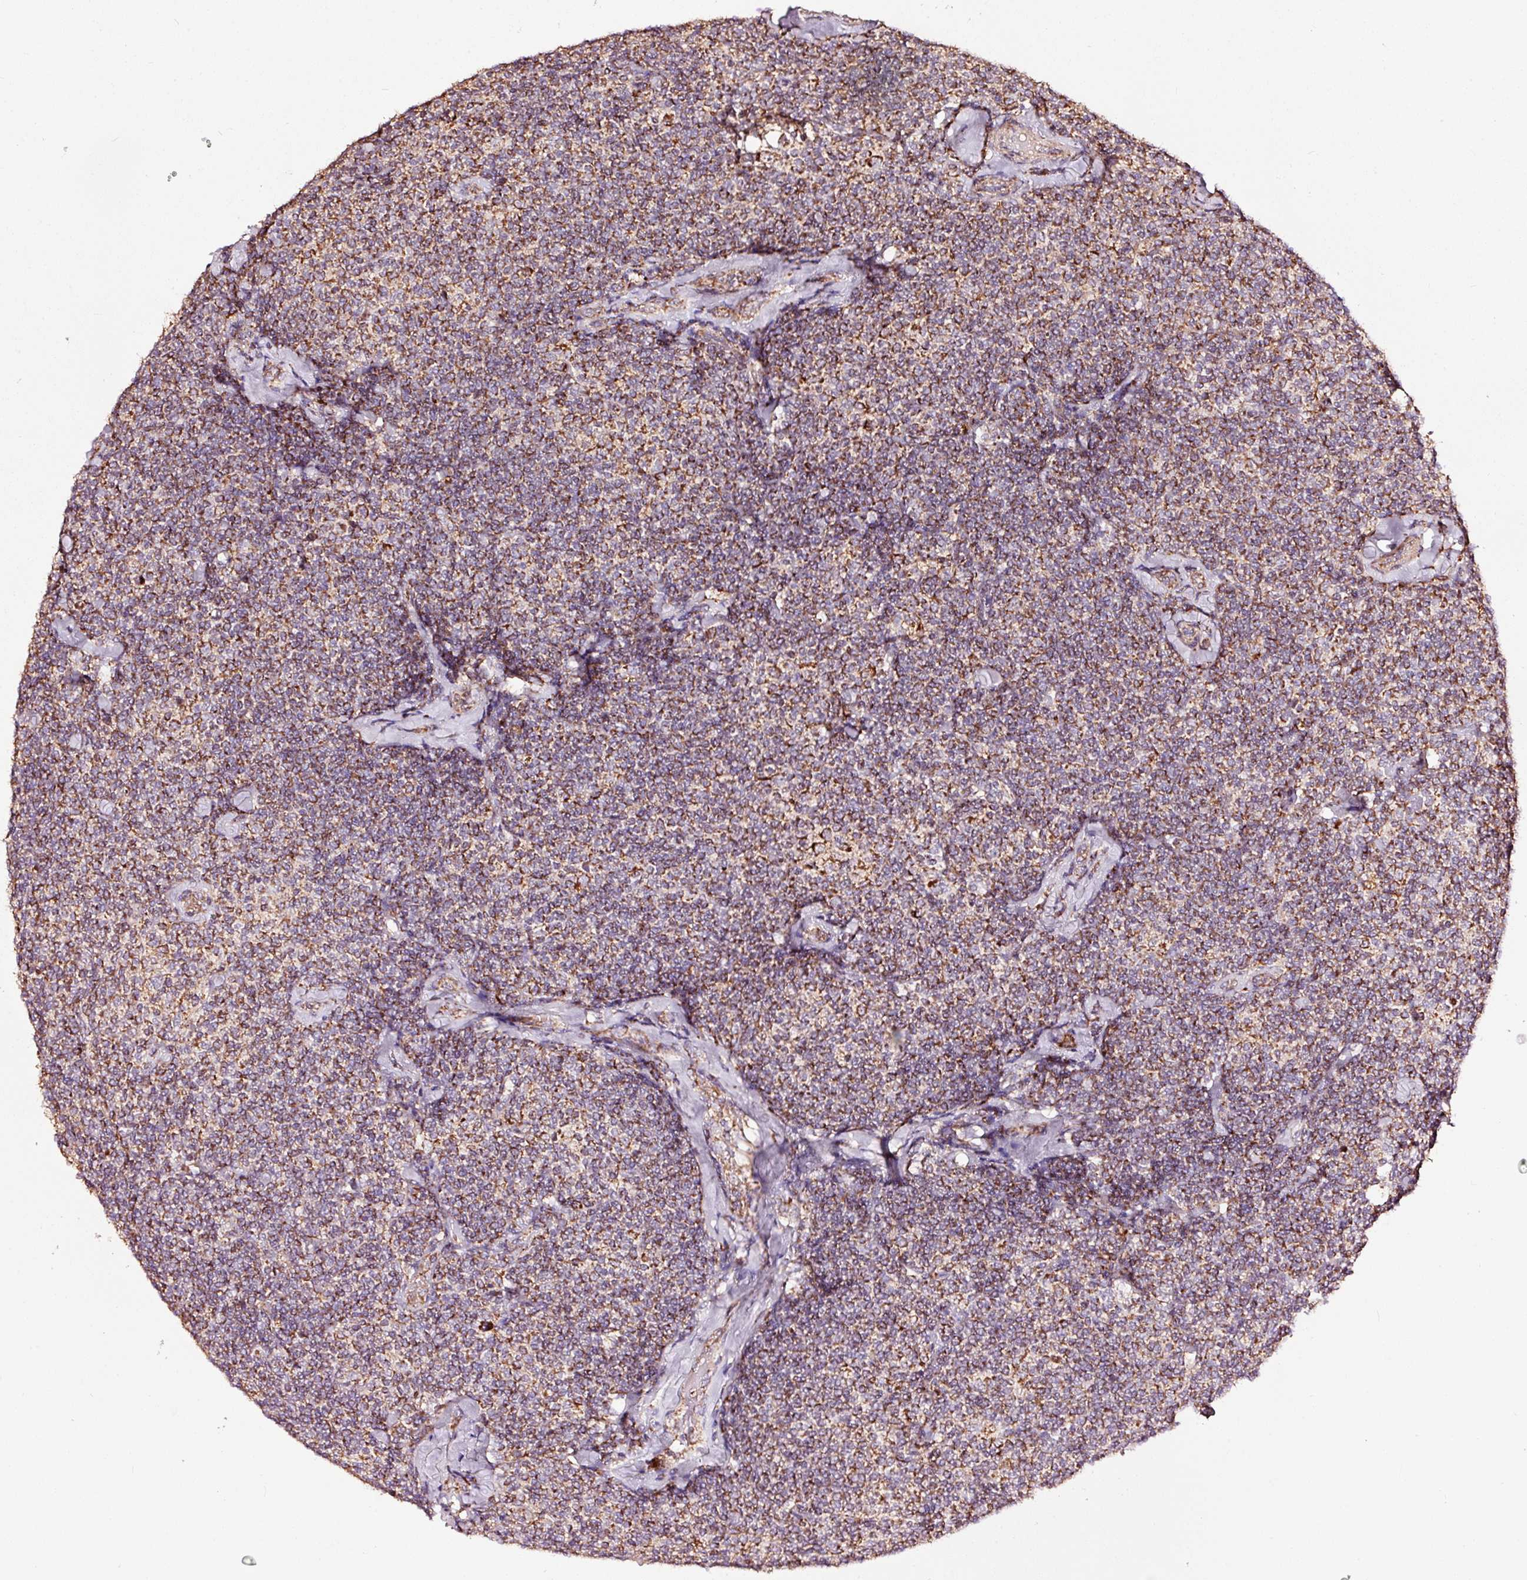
{"staining": {"intensity": "moderate", "quantity": ">75%", "location": "cytoplasmic/membranous"}, "tissue": "lymphoma", "cell_type": "Tumor cells", "image_type": "cancer", "snomed": [{"axis": "morphology", "description": "Malignant lymphoma, non-Hodgkin's type, Low grade"}, {"axis": "topography", "description": "Lymph node"}], "caption": "Tumor cells reveal moderate cytoplasmic/membranous staining in about >75% of cells in lymphoma.", "gene": "TPM1", "patient": {"sex": "female", "age": 56}}